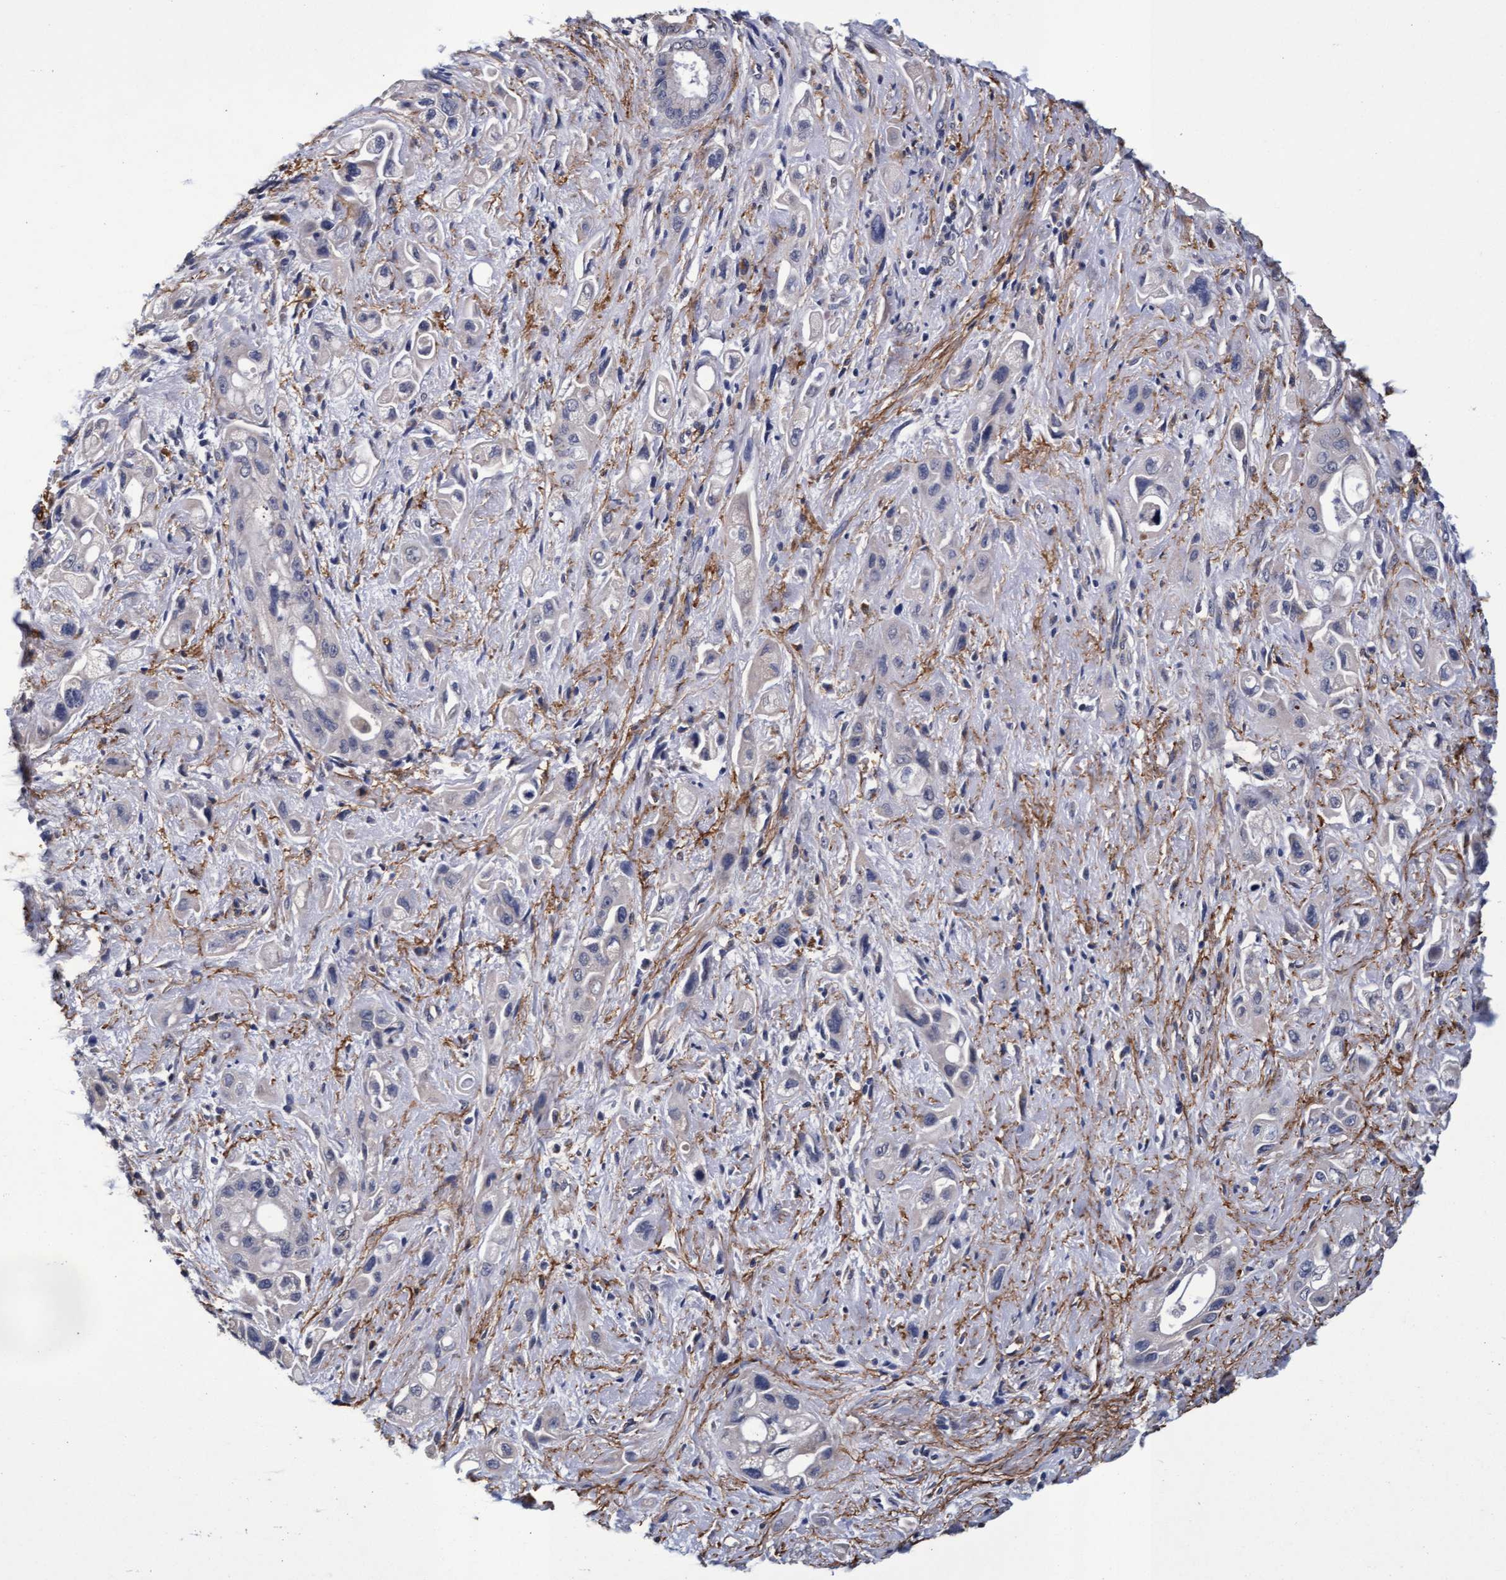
{"staining": {"intensity": "negative", "quantity": "none", "location": "none"}, "tissue": "pancreatic cancer", "cell_type": "Tumor cells", "image_type": "cancer", "snomed": [{"axis": "morphology", "description": "Adenocarcinoma, NOS"}, {"axis": "topography", "description": "Pancreas"}], "caption": "IHC image of neoplastic tissue: human pancreatic adenocarcinoma stained with DAB (3,3'-diaminobenzidine) shows no significant protein expression in tumor cells. Brightfield microscopy of IHC stained with DAB (brown) and hematoxylin (blue), captured at high magnification.", "gene": "CPQ", "patient": {"sex": "female", "age": 66}}